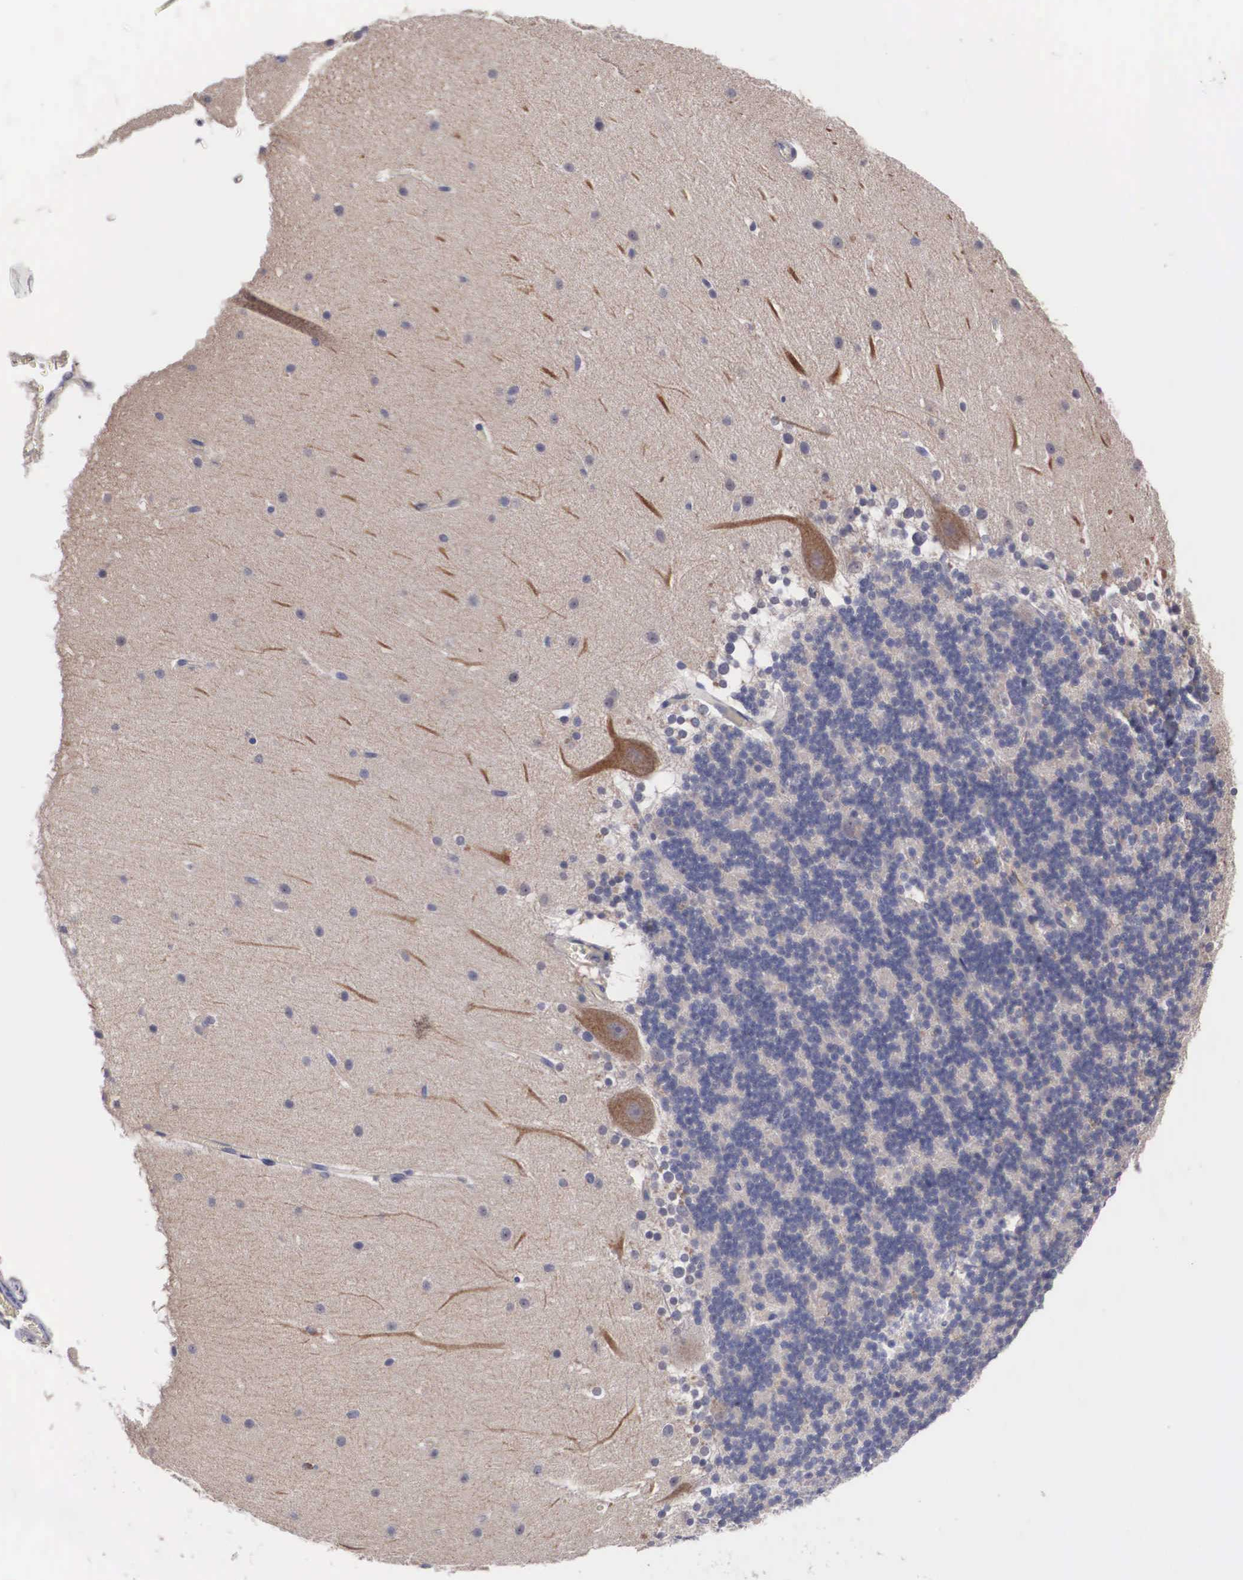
{"staining": {"intensity": "weak", "quantity": "25%-75%", "location": "cytoplasmic/membranous"}, "tissue": "cerebellum", "cell_type": "Cells in granular layer", "image_type": "normal", "snomed": [{"axis": "morphology", "description": "Normal tissue, NOS"}, {"axis": "topography", "description": "Cerebellum"}], "caption": "Cerebellum stained with DAB (3,3'-diaminobenzidine) IHC exhibits low levels of weak cytoplasmic/membranous expression in about 25%-75% of cells in granular layer. (brown staining indicates protein expression, while blue staining denotes nuclei).", "gene": "ABHD4", "patient": {"sex": "female", "age": 19}}